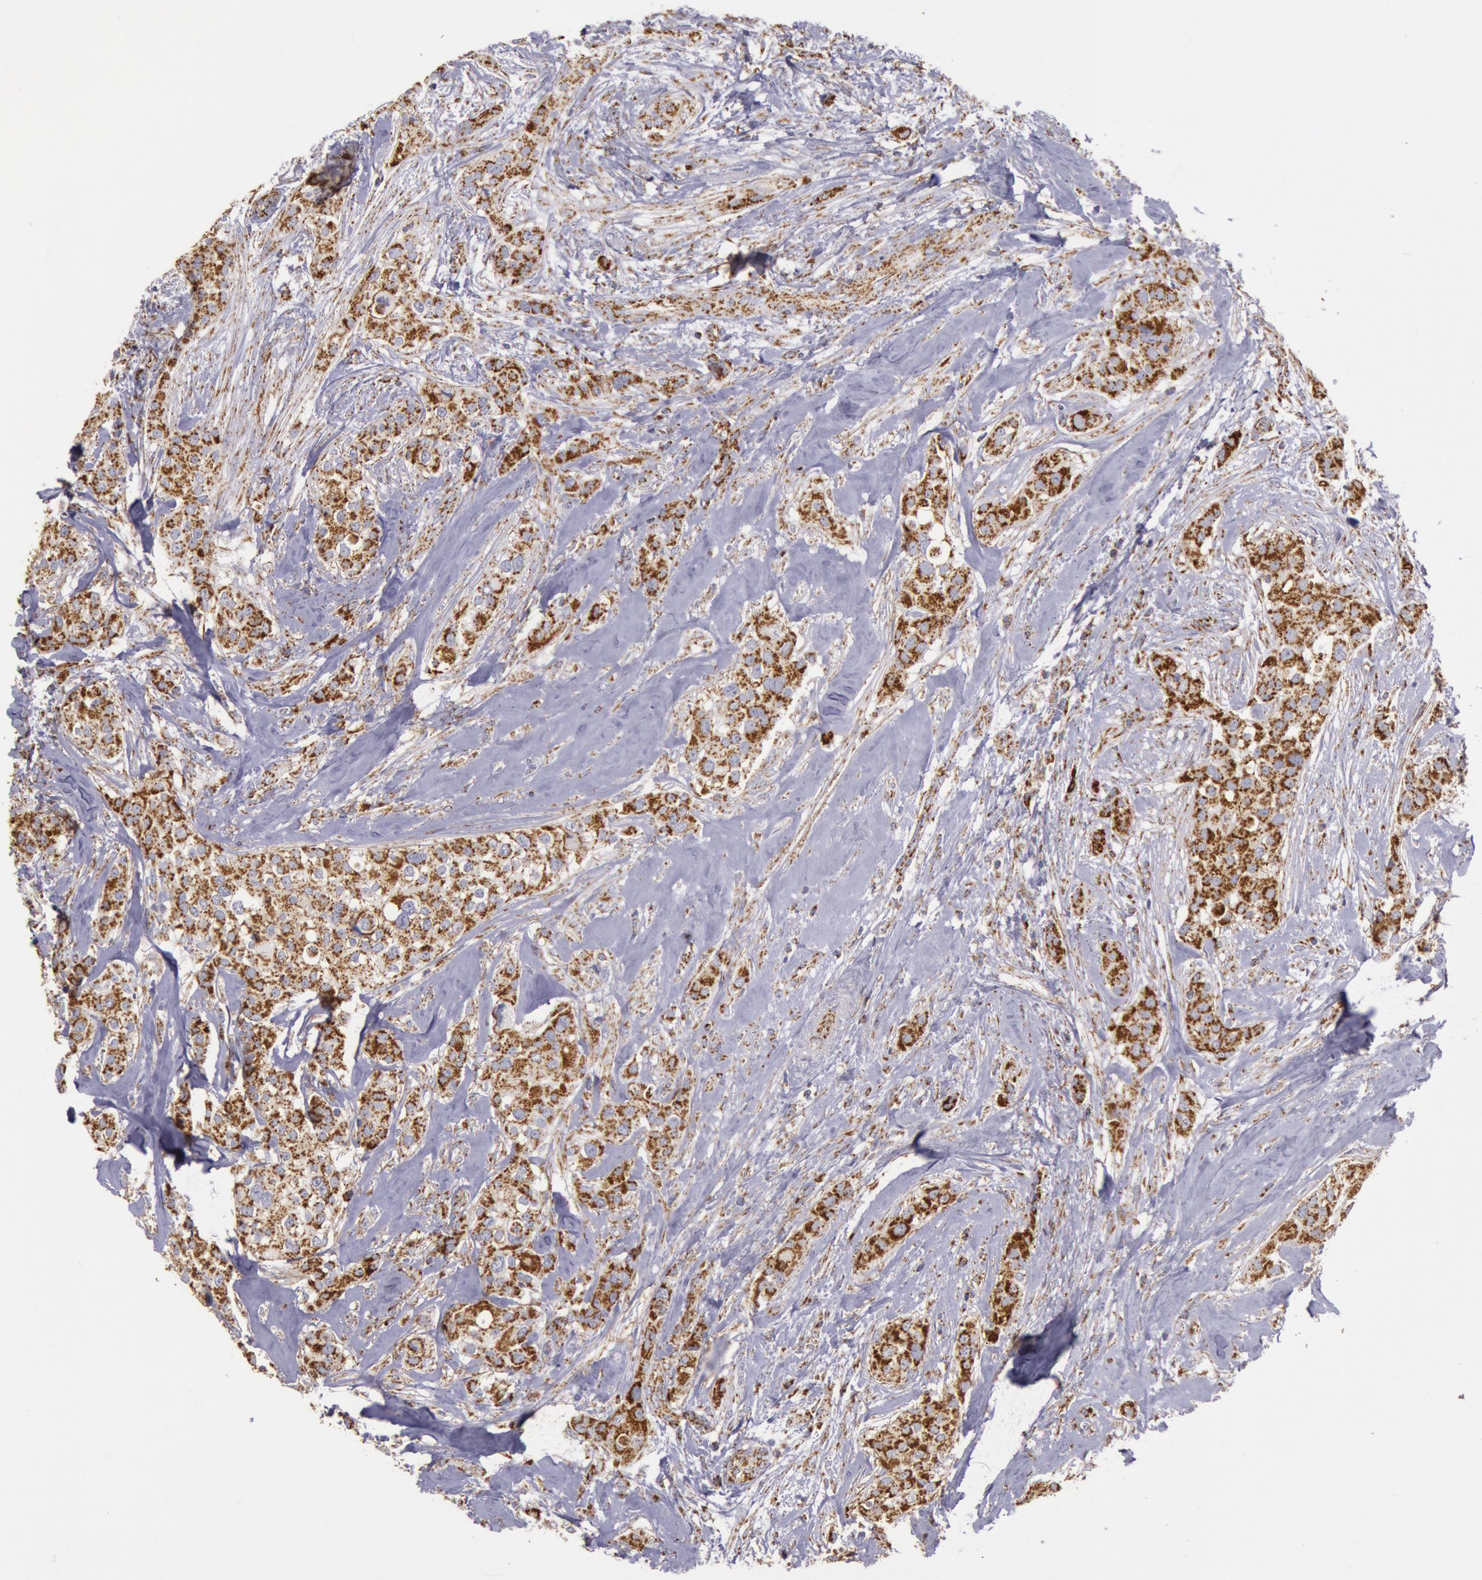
{"staining": {"intensity": "moderate", "quantity": ">75%", "location": "cytoplasmic/membranous"}, "tissue": "breast cancer", "cell_type": "Tumor cells", "image_type": "cancer", "snomed": [{"axis": "morphology", "description": "Duct carcinoma"}, {"axis": "topography", "description": "Breast"}], "caption": "Brown immunohistochemical staining in human breast cancer demonstrates moderate cytoplasmic/membranous positivity in about >75% of tumor cells. Immunohistochemistry stains the protein in brown and the nuclei are stained blue.", "gene": "CYC1", "patient": {"sex": "female", "age": 45}}